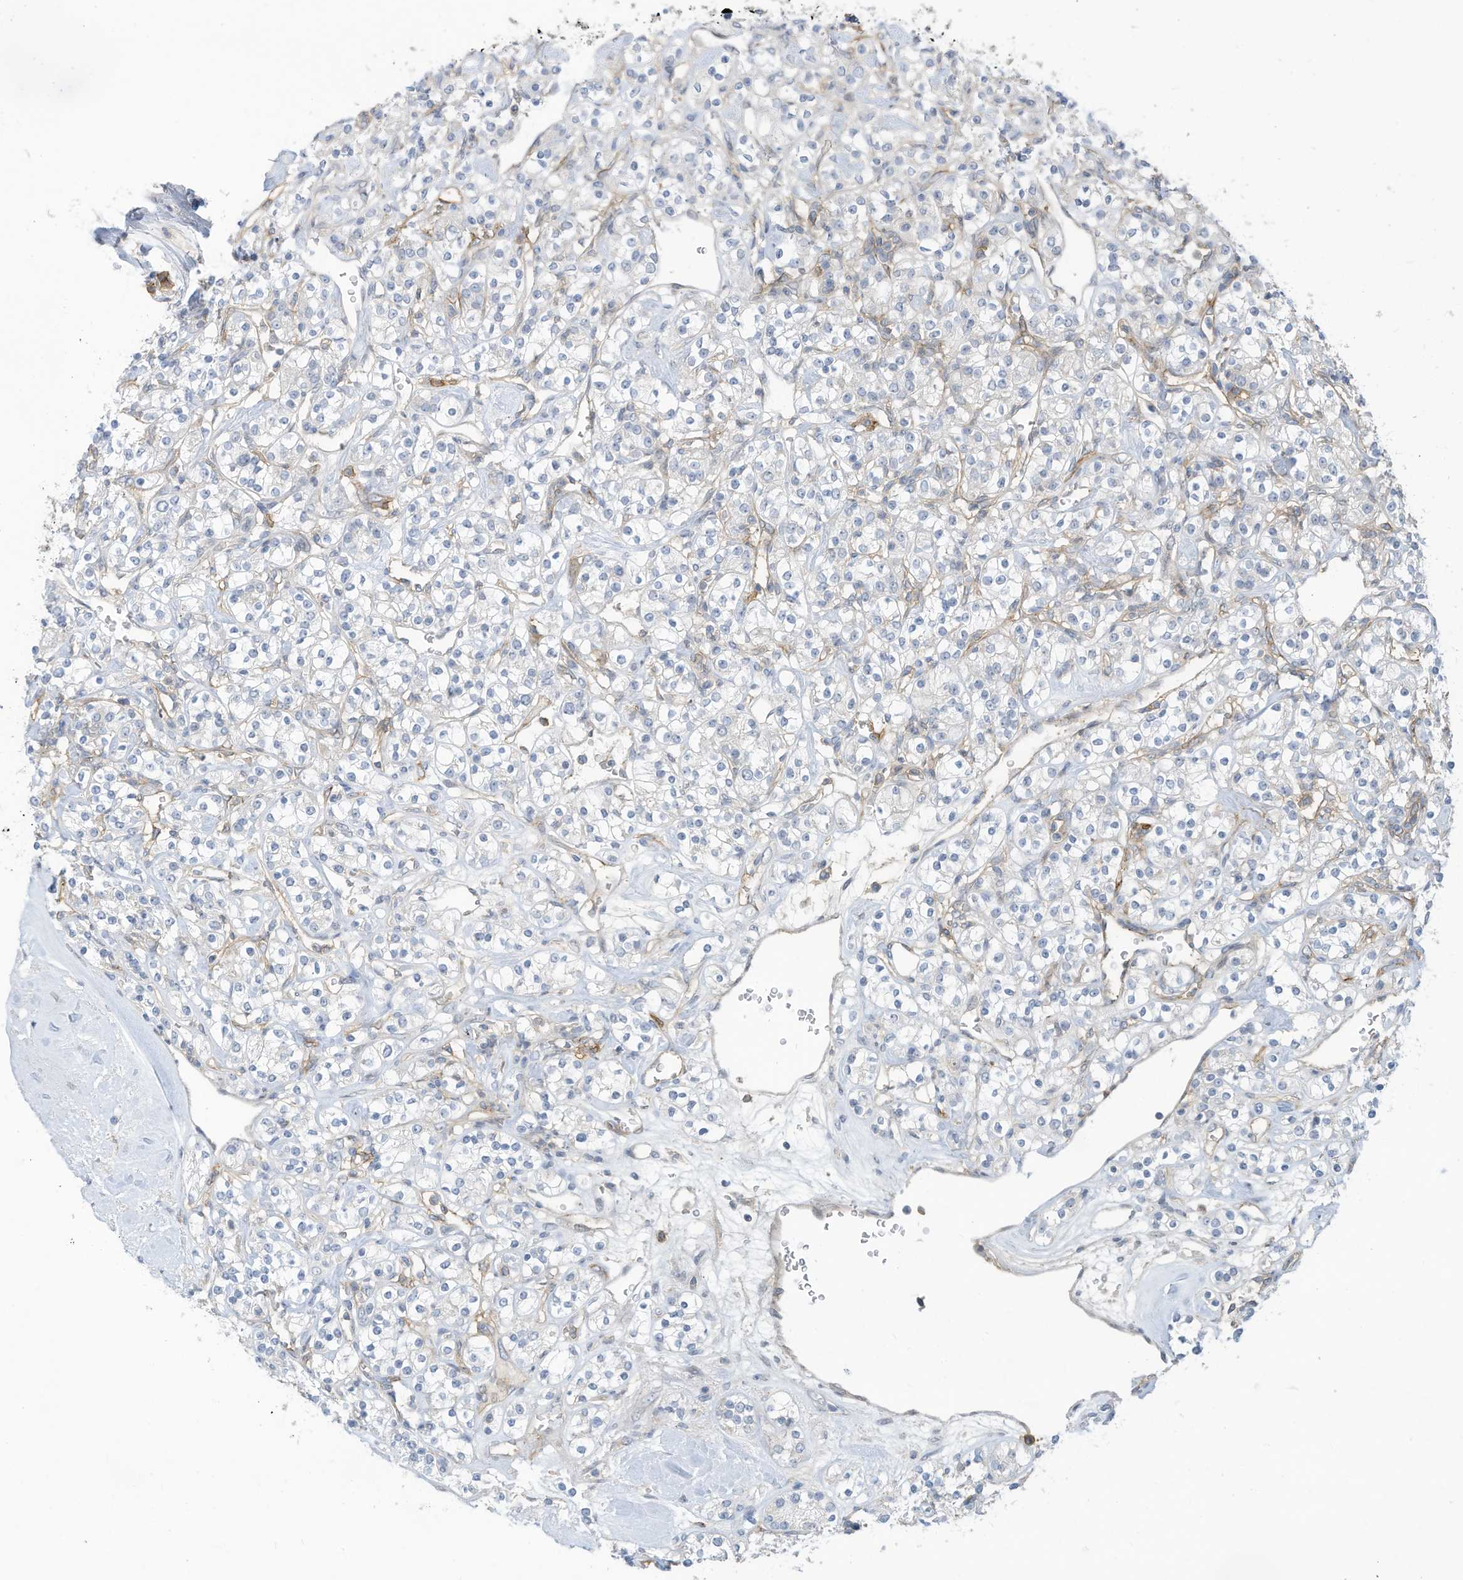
{"staining": {"intensity": "negative", "quantity": "none", "location": "none"}, "tissue": "renal cancer", "cell_type": "Tumor cells", "image_type": "cancer", "snomed": [{"axis": "morphology", "description": "Adenocarcinoma, NOS"}, {"axis": "topography", "description": "Kidney"}], "caption": "This is a histopathology image of IHC staining of adenocarcinoma (renal), which shows no expression in tumor cells.", "gene": "SLC1A5", "patient": {"sex": "male", "age": 77}}